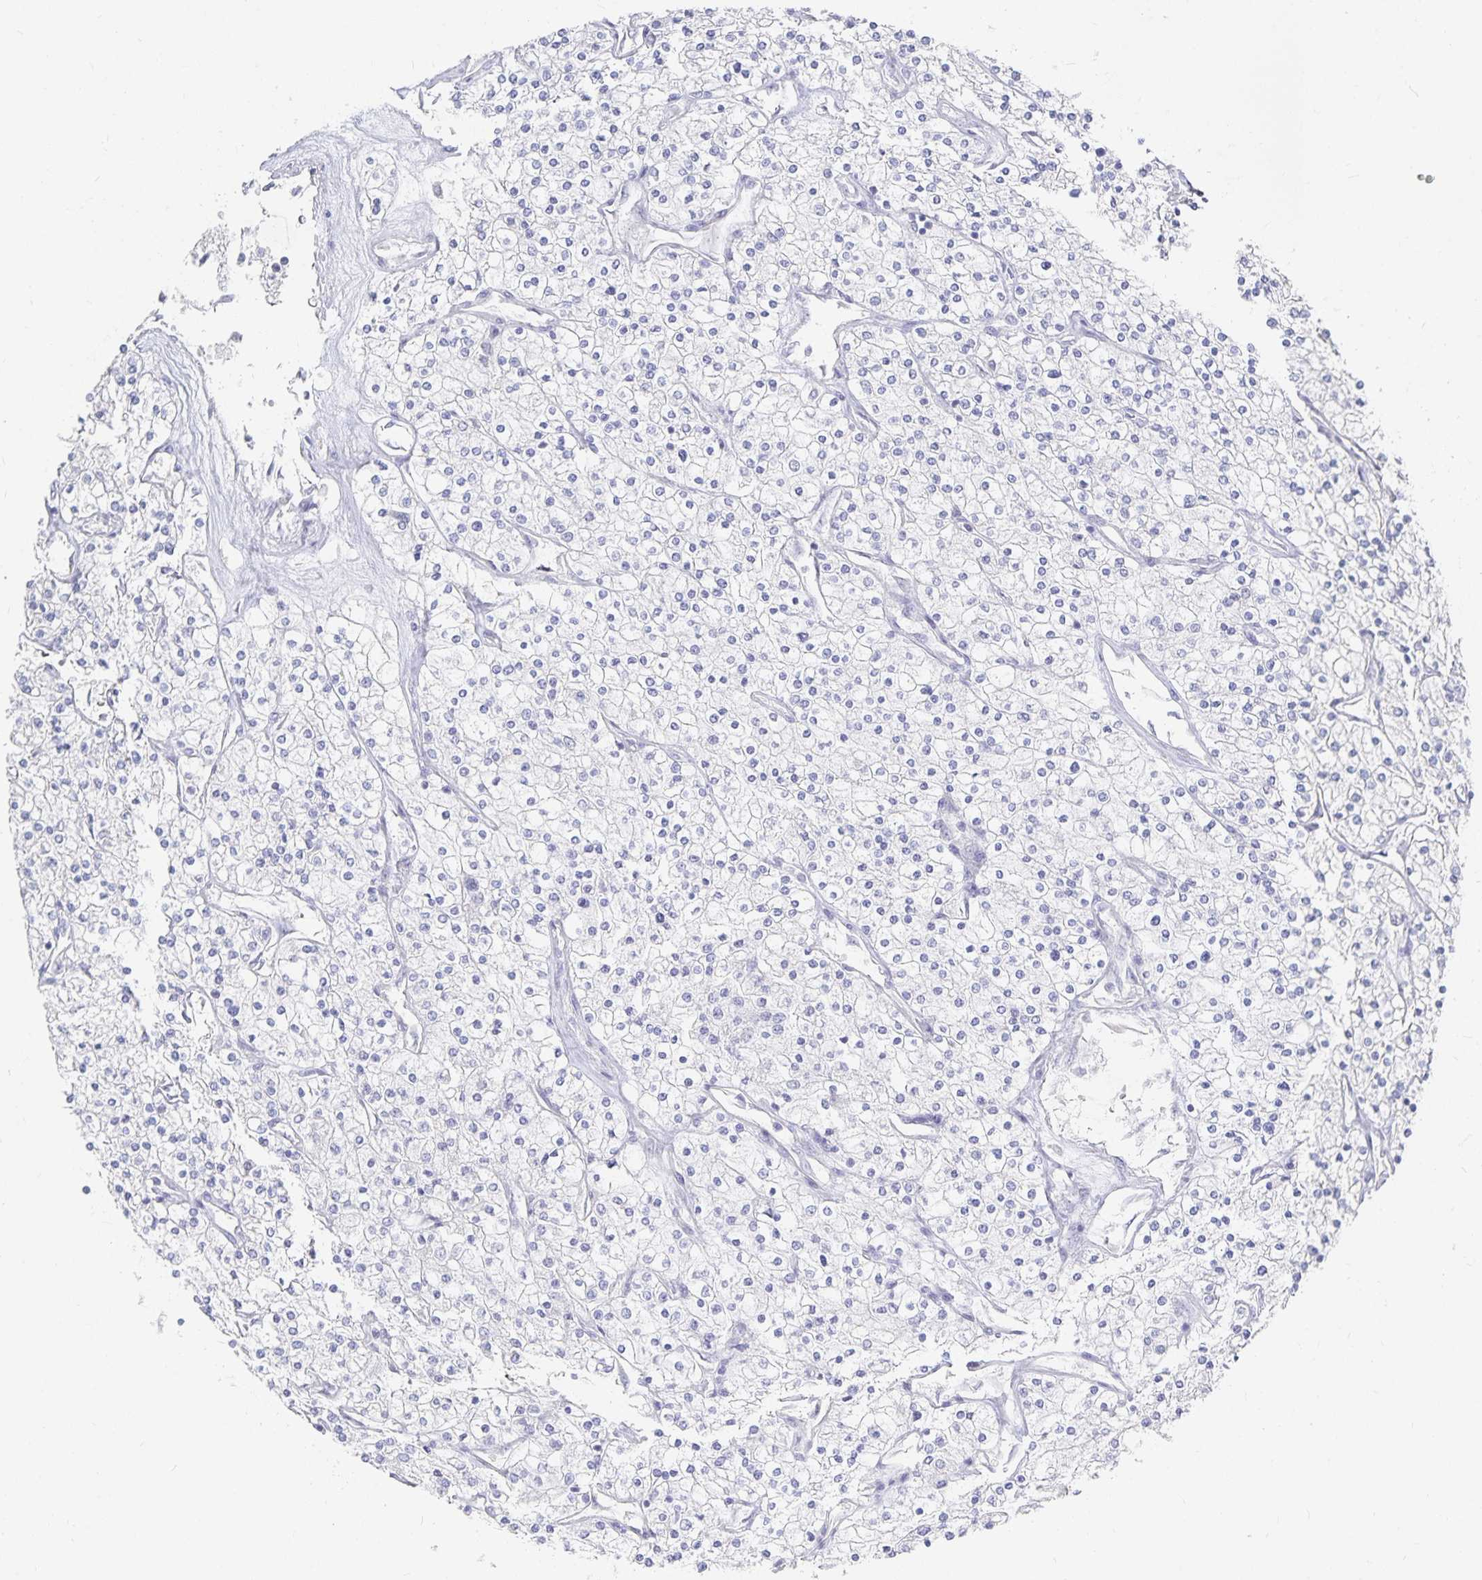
{"staining": {"intensity": "negative", "quantity": "none", "location": "none"}, "tissue": "renal cancer", "cell_type": "Tumor cells", "image_type": "cancer", "snomed": [{"axis": "morphology", "description": "Adenocarcinoma, NOS"}, {"axis": "topography", "description": "Kidney"}], "caption": "An image of adenocarcinoma (renal) stained for a protein exhibits no brown staining in tumor cells.", "gene": "DNAH9", "patient": {"sex": "male", "age": 80}}